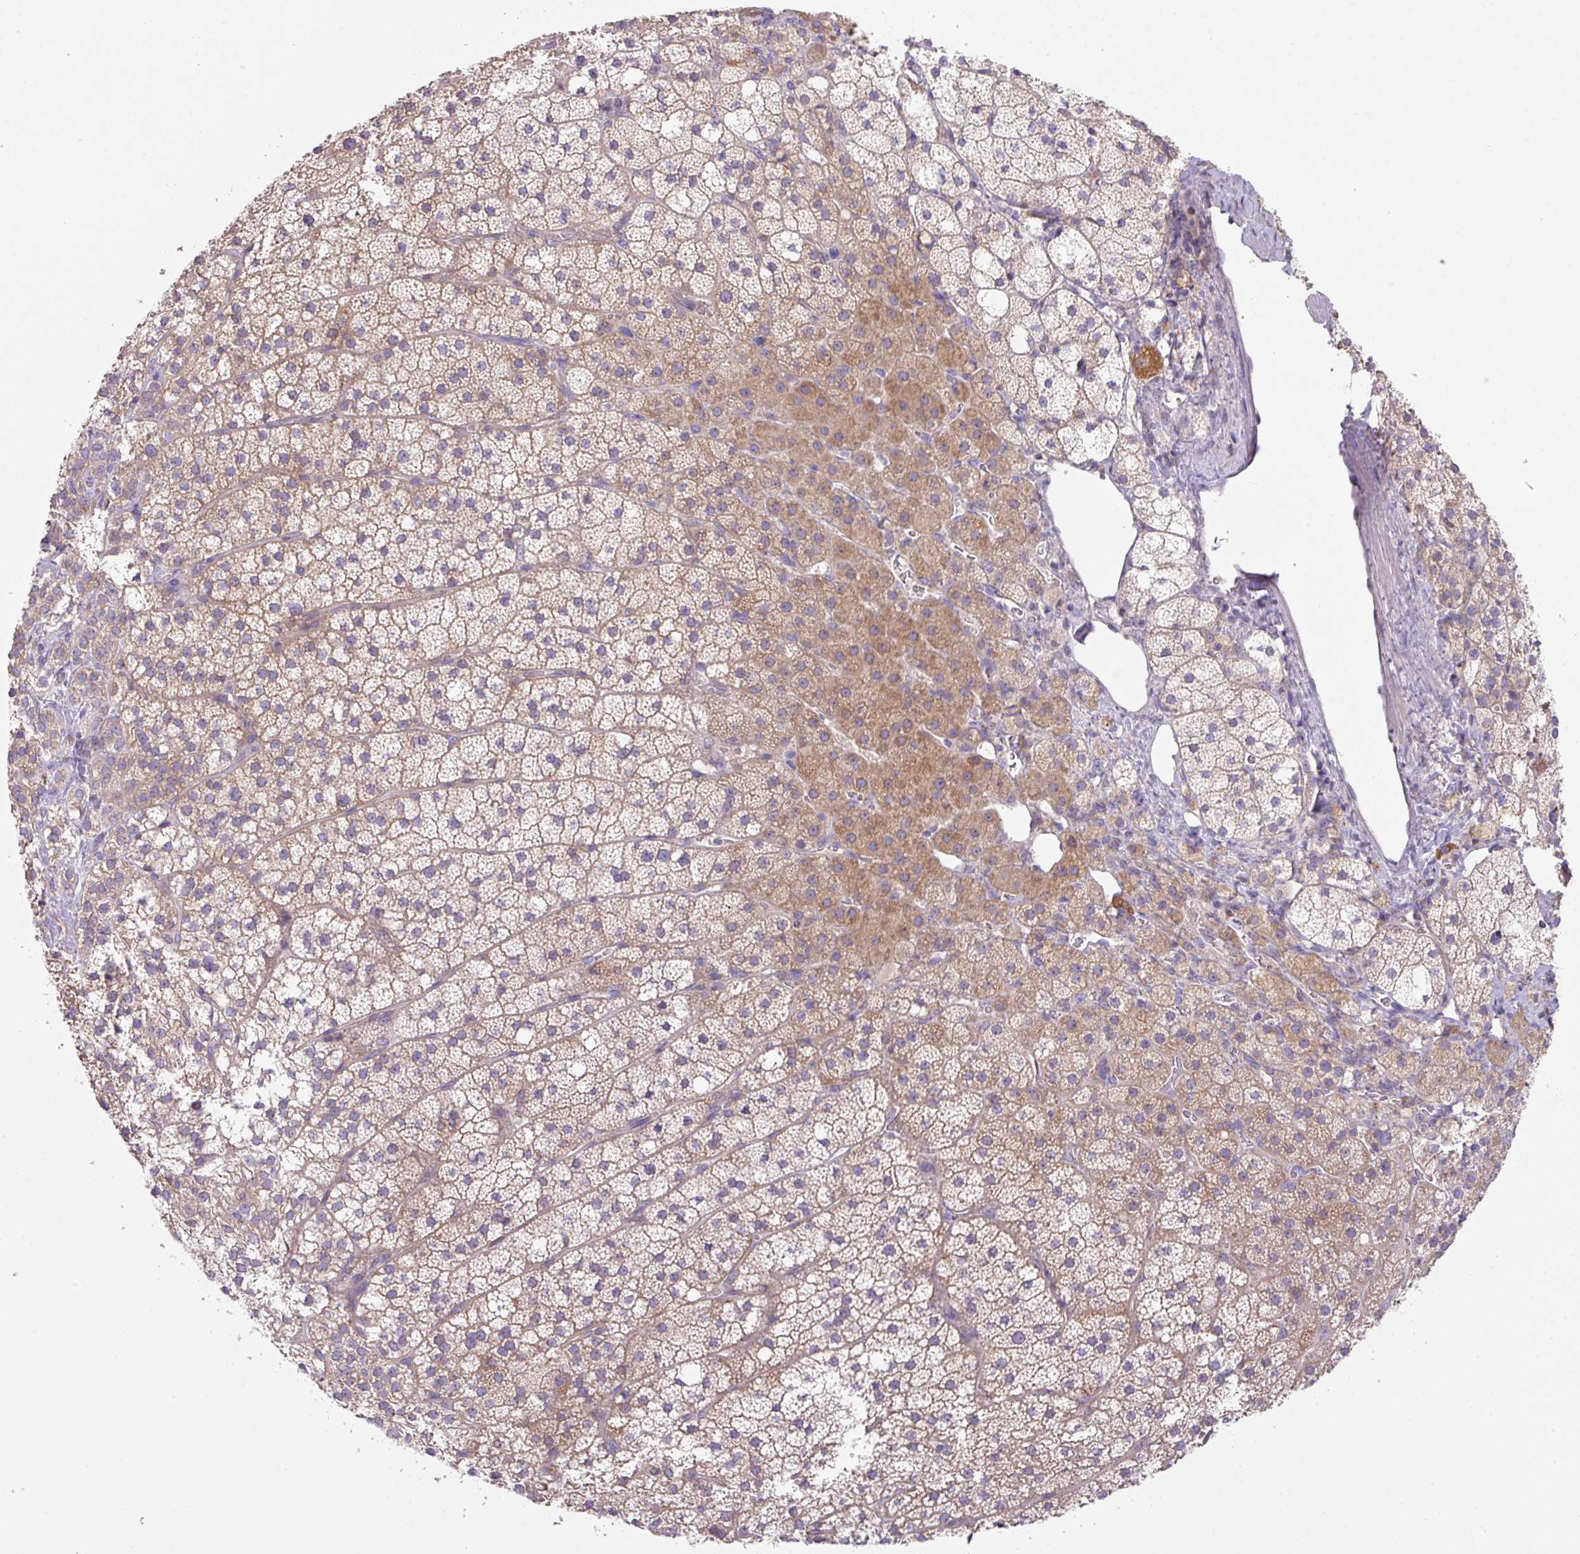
{"staining": {"intensity": "moderate", "quantity": ">75%", "location": "cytoplasmic/membranous"}, "tissue": "adrenal gland", "cell_type": "Glandular cells", "image_type": "normal", "snomed": [{"axis": "morphology", "description": "Normal tissue, NOS"}, {"axis": "topography", "description": "Adrenal gland"}], "caption": "An IHC image of normal tissue is shown. Protein staining in brown highlights moderate cytoplasmic/membranous positivity in adrenal gland within glandular cells.", "gene": "ZNF394", "patient": {"sex": "male", "age": 53}}